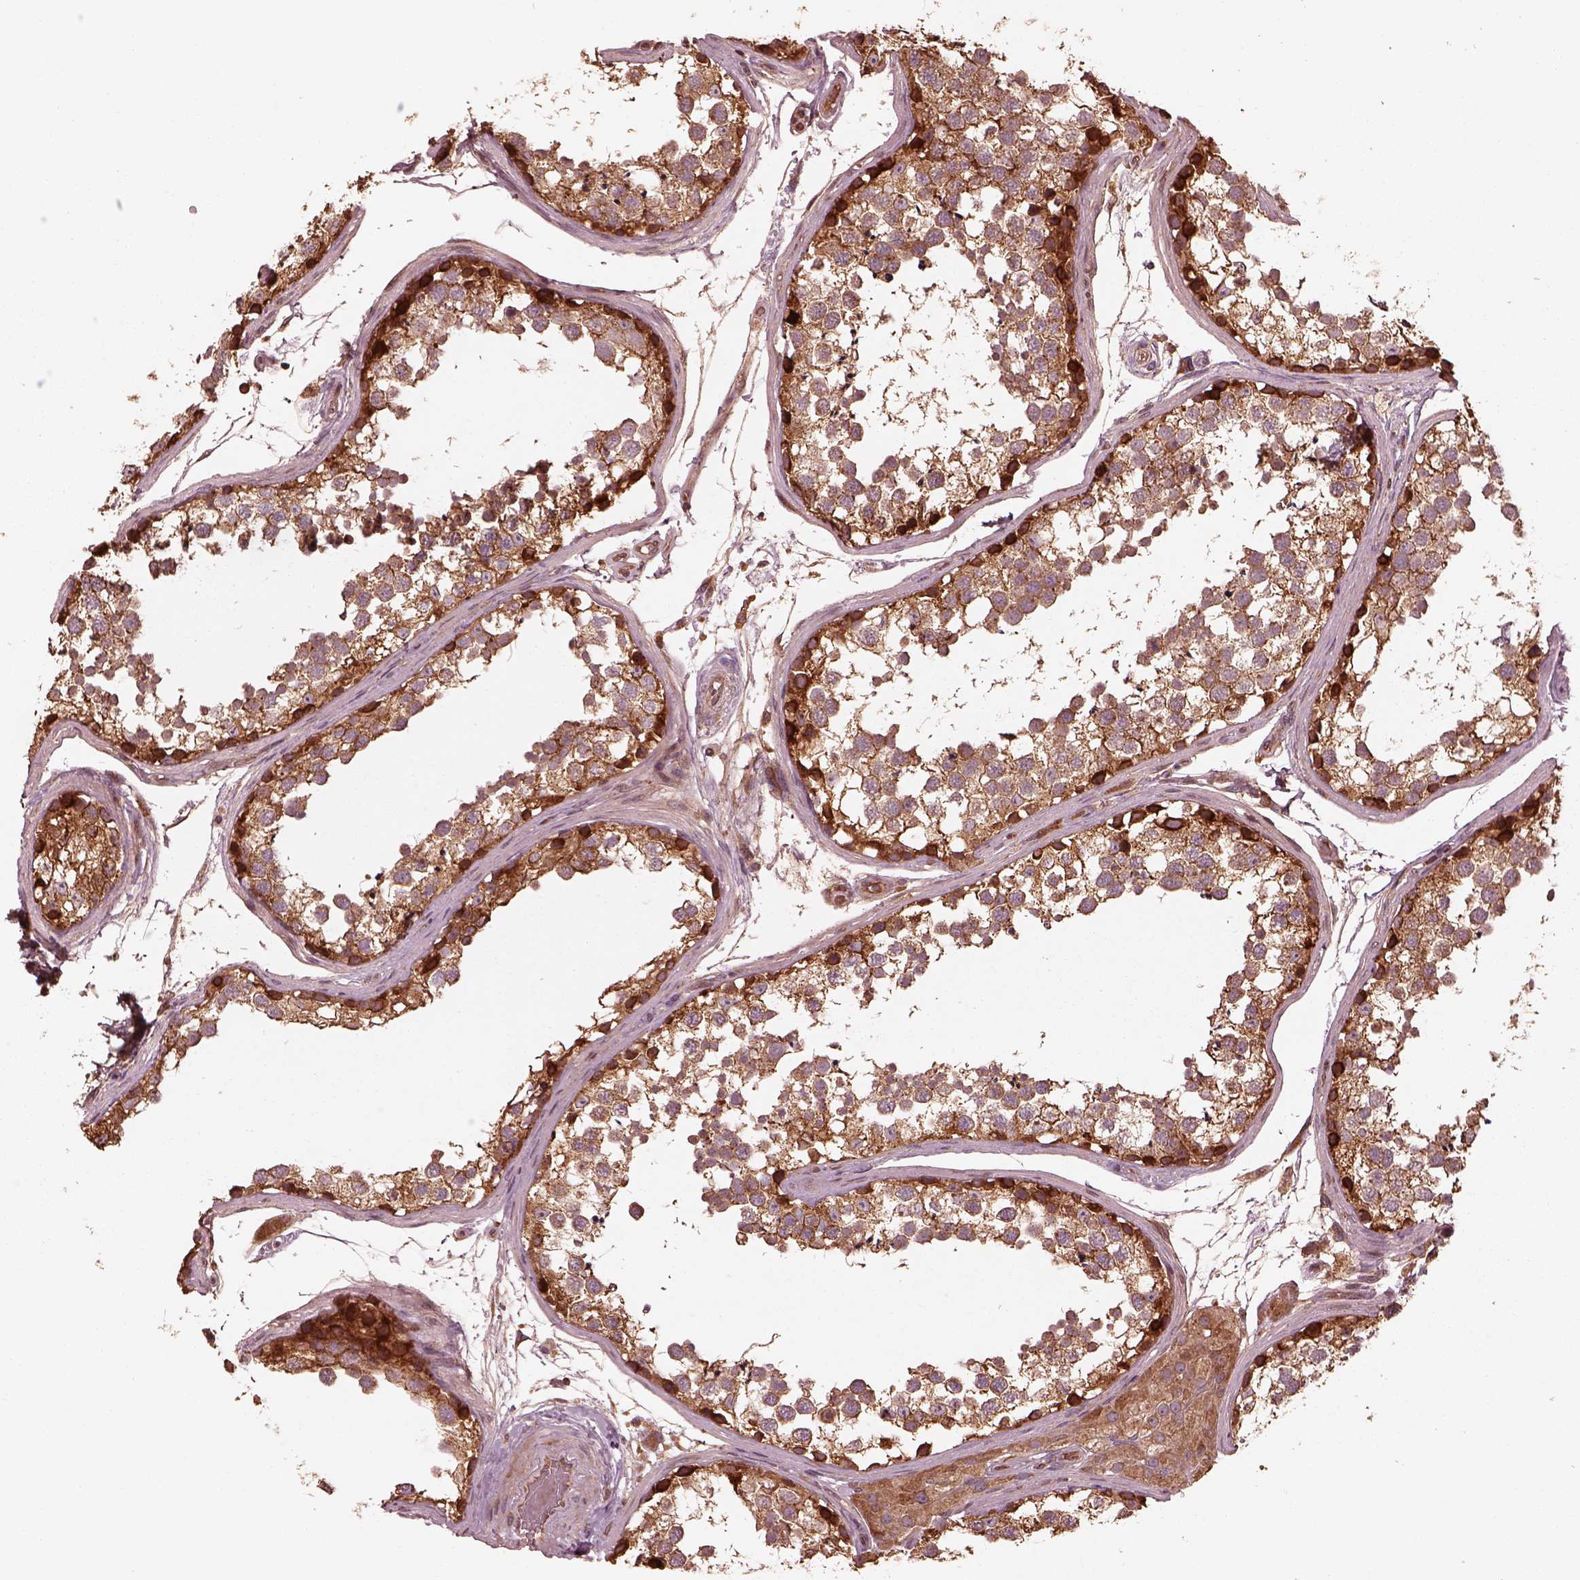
{"staining": {"intensity": "moderate", "quantity": ">75%", "location": "cytoplasmic/membranous"}, "tissue": "testis", "cell_type": "Cells in seminiferous ducts", "image_type": "normal", "snomed": [{"axis": "morphology", "description": "Normal tissue, NOS"}, {"axis": "morphology", "description": "Seminoma, NOS"}, {"axis": "topography", "description": "Testis"}], "caption": "Normal testis reveals moderate cytoplasmic/membranous expression in about >75% of cells in seminiferous ducts.", "gene": "PIK3R2", "patient": {"sex": "male", "age": 65}}